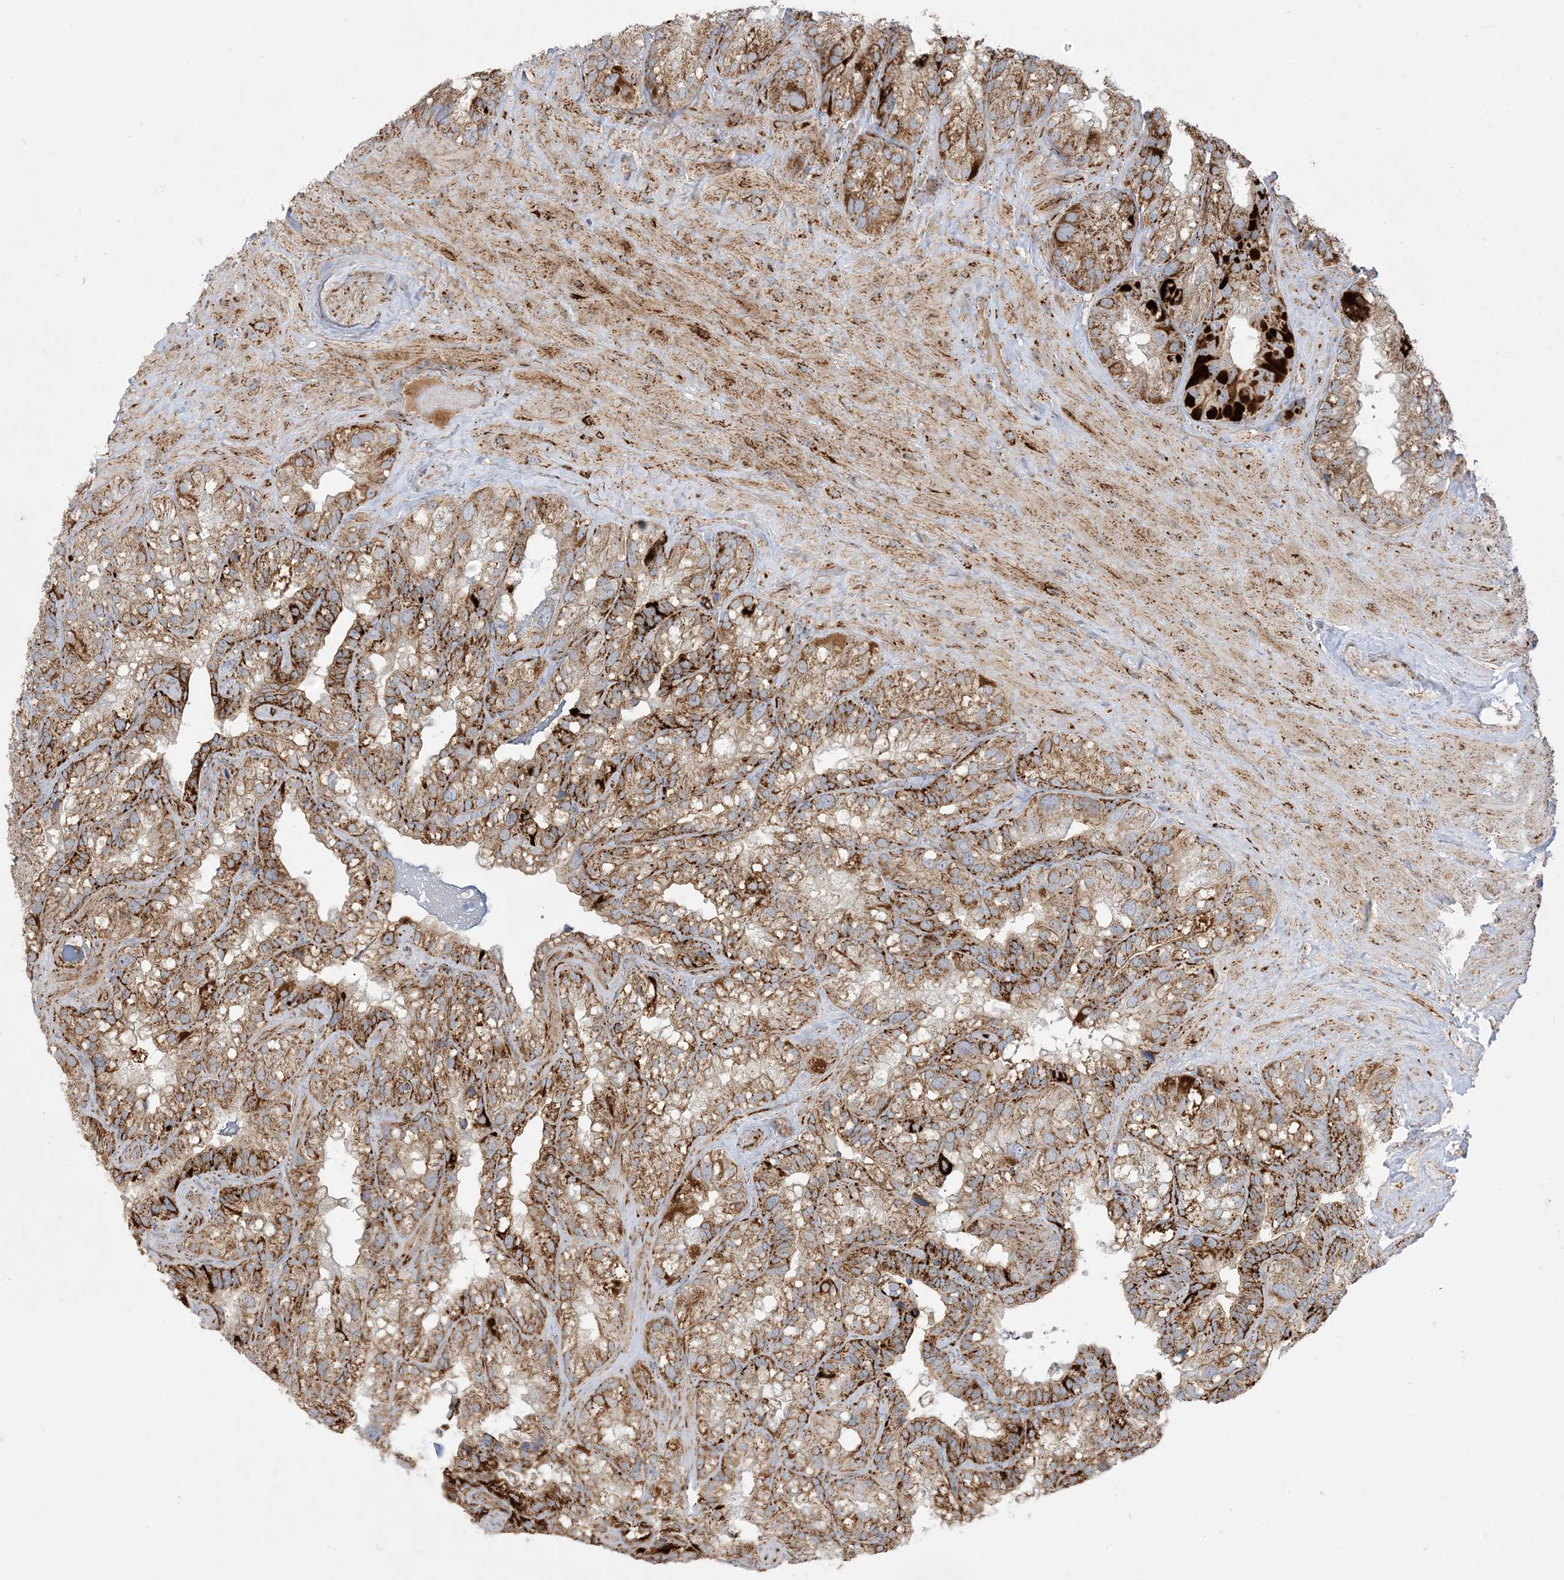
{"staining": {"intensity": "moderate", "quantity": ">75%", "location": "cytoplasmic/membranous"}, "tissue": "seminal vesicle", "cell_type": "Glandular cells", "image_type": "normal", "snomed": [{"axis": "morphology", "description": "Normal tissue, NOS"}, {"axis": "topography", "description": "Prostate"}, {"axis": "topography", "description": "Seminal veicle"}], "caption": "High-power microscopy captured an IHC image of unremarkable seminal vesicle, revealing moderate cytoplasmic/membranous staining in approximately >75% of glandular cells.", "gene": "NDUFAF3", "patient": {"sex": "male", "age": 68}}